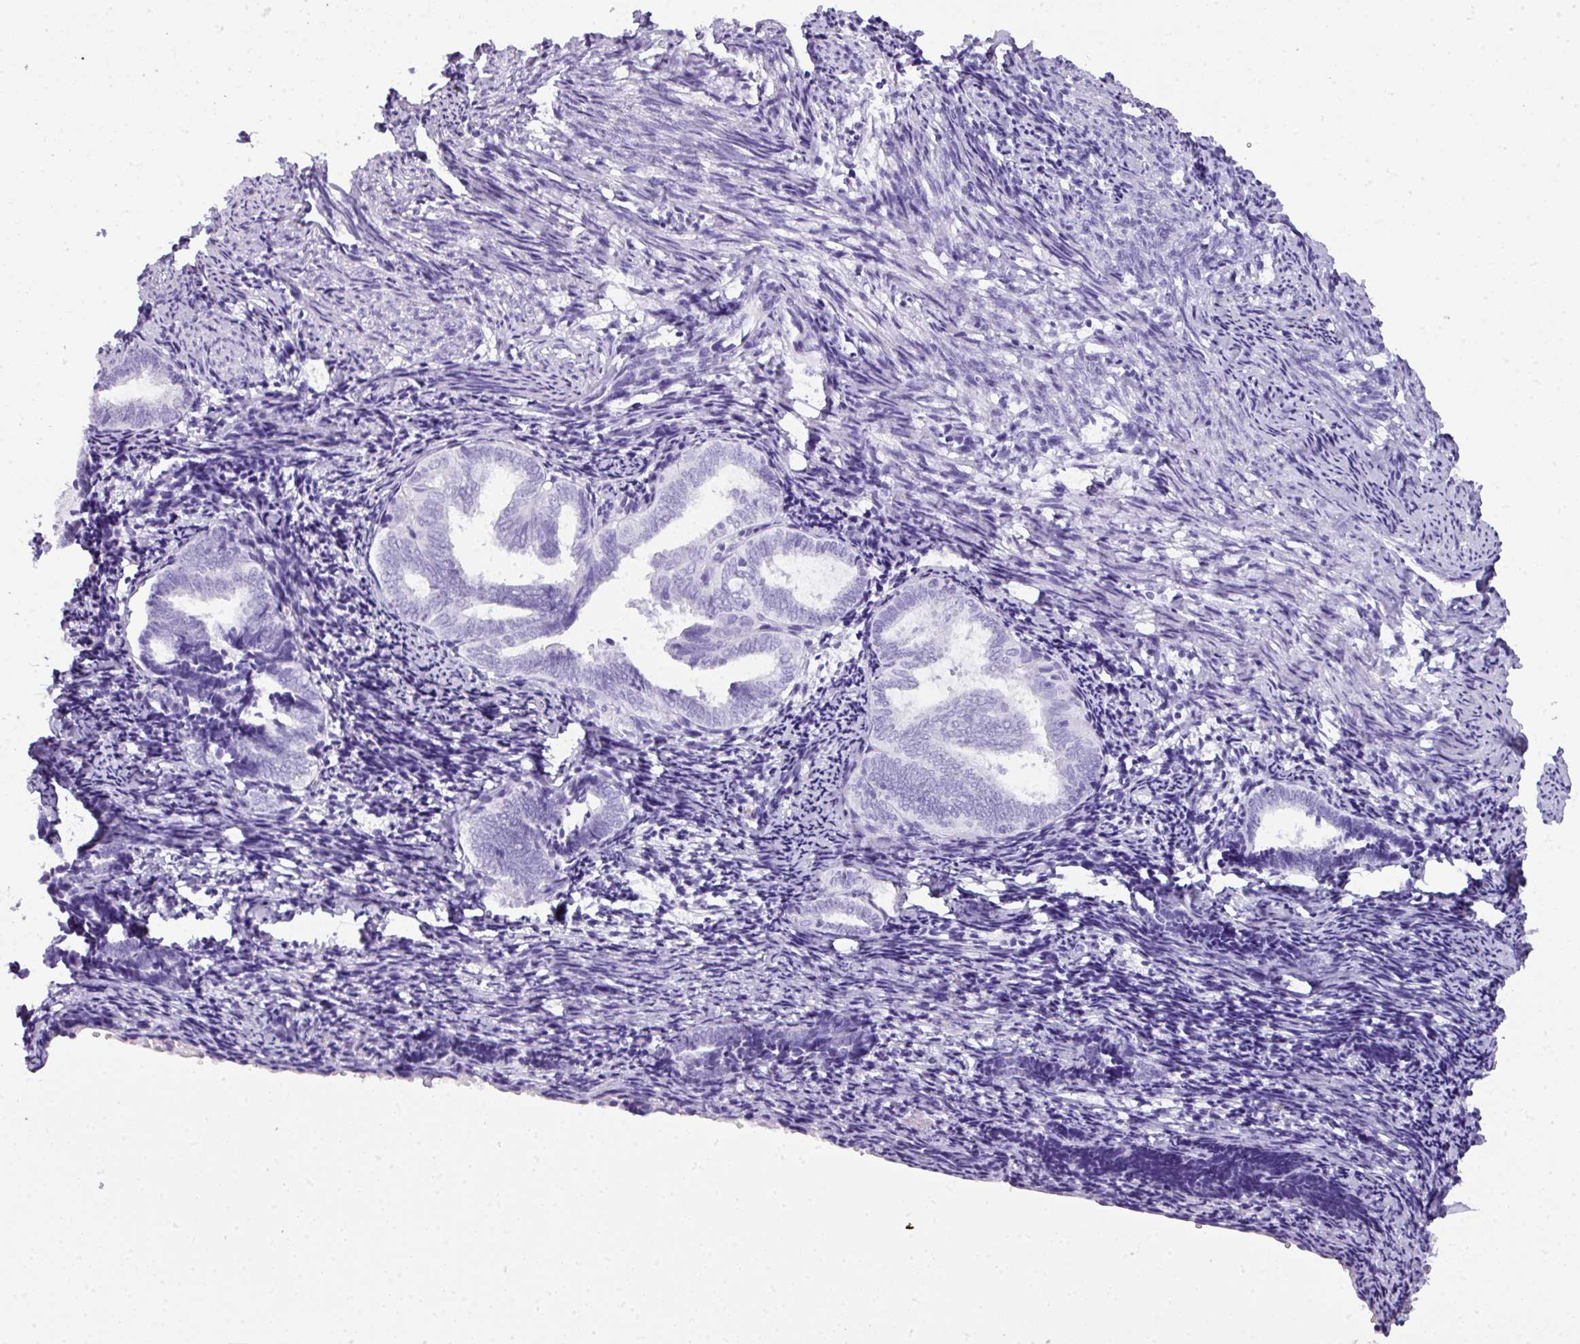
{"staining": {"intensity": "negative", "quantity": "none", "location": "none"}, "tissue": "endometrium", "cell_type": "Cells in endometrial stroma", "image_type": "normal", "snomed": [{"axis": "morphology", "description": "Normal tissue, NOS"}, {"axis": "topography", "description": "Endometrium"}], "caption": "This histopathology image is of benign endometrium stained with IHC to label a protein in brown with the nuclei are counter-stained blue. There is no positivity in cells in endometrial stroma.", "gene": "TNP1", "patient": {"sex": "female", "age": 54}}